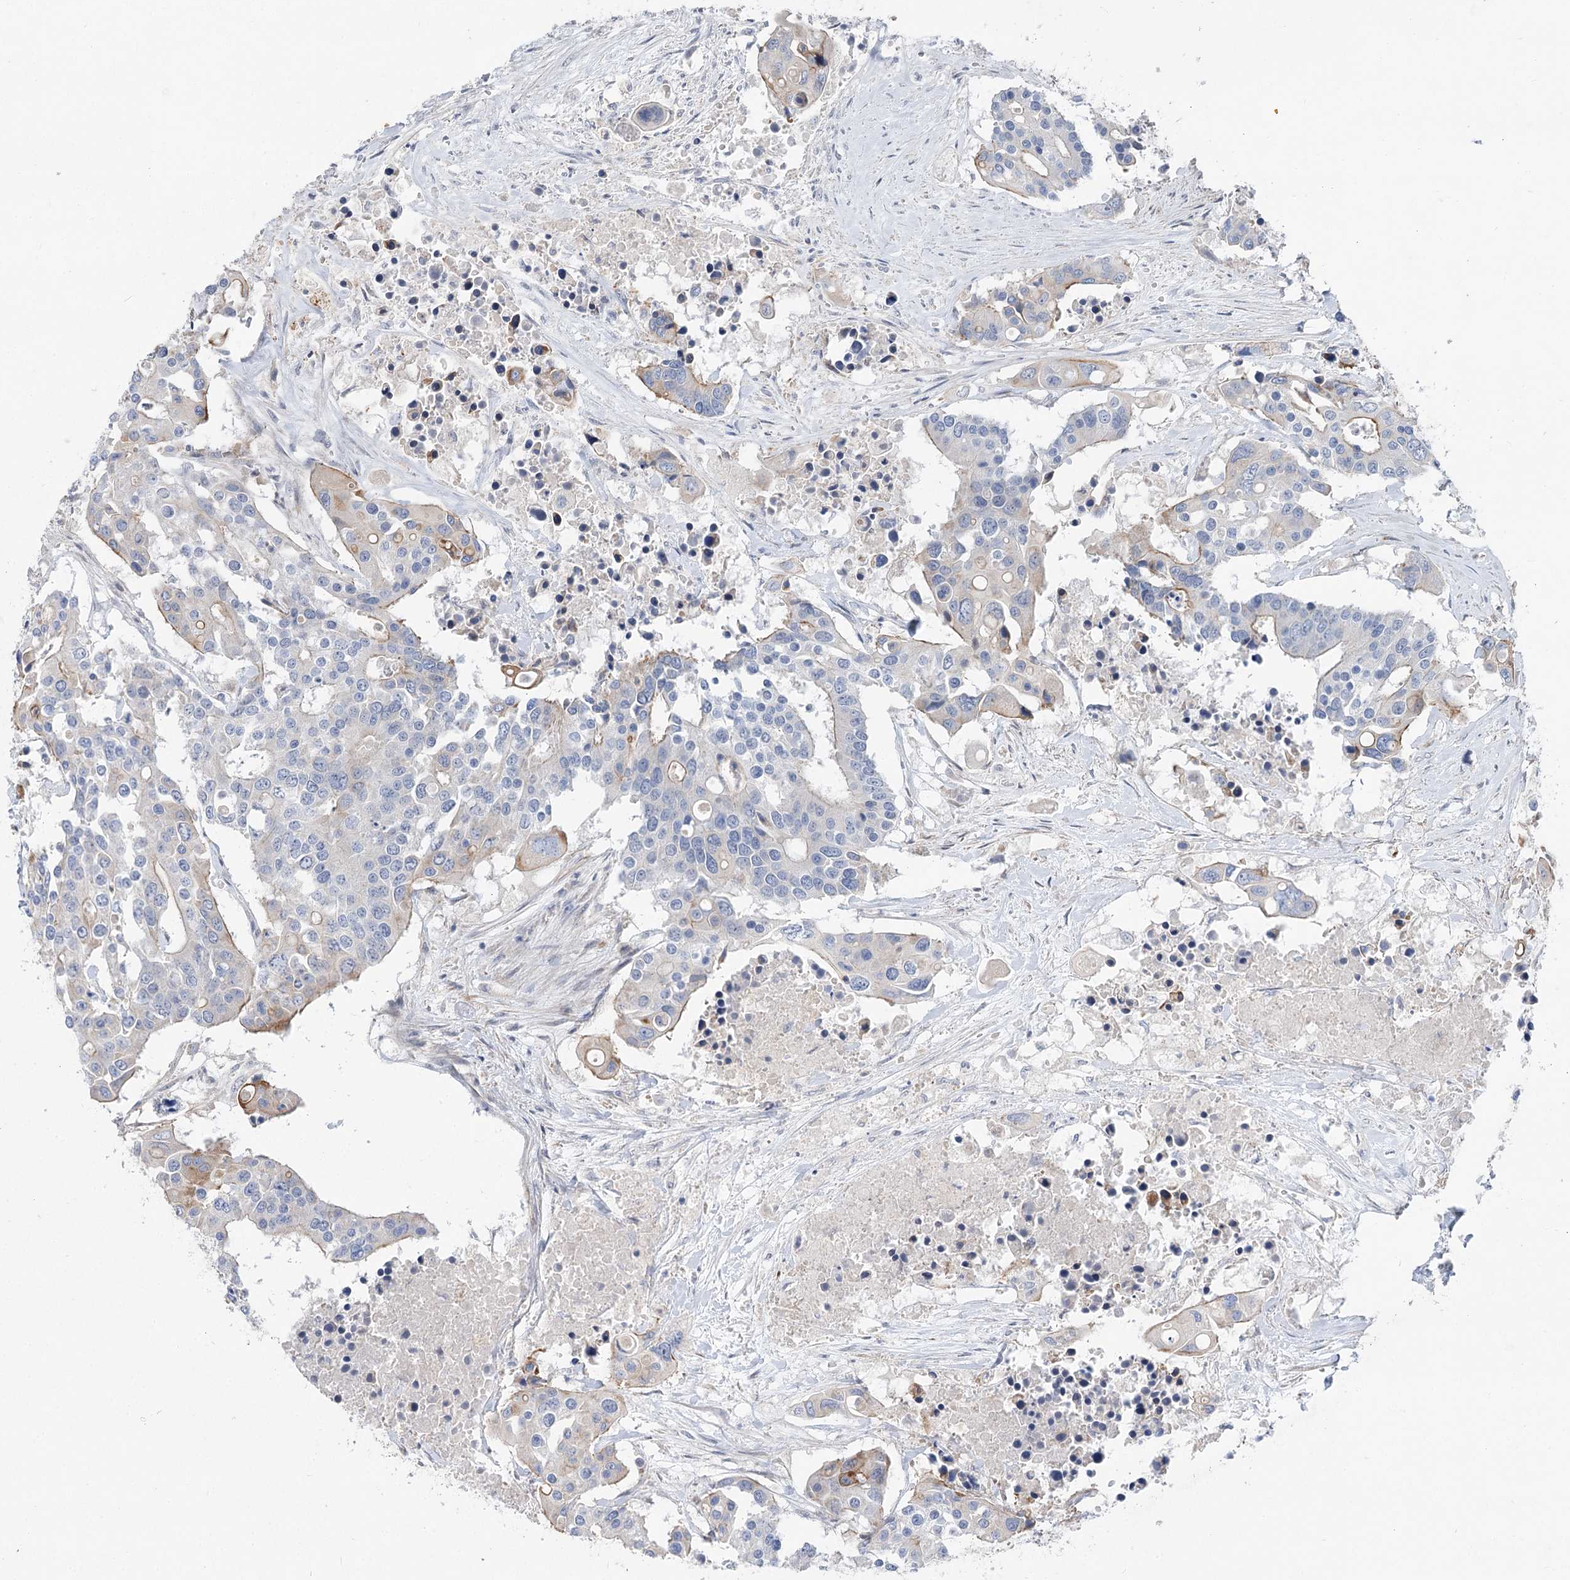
{"staining": {"intensity": "moderate", "quantity": "<25%", "location": "cytoplasmic/membranous"}, "tissue": "colorectal cancer", "cell_type": "Tumor cells", "image_type": "cancer", "snomed": [{"axis": "morphology", "description": "Adenocarcinoma, NOS"}, {"axis": "topography", "description": "Colon"}], "caption": "This is a histology image of immunohistochemistry (IHC) staining of adenocarcinoma (colorectal), which shows moderate expression in the cytoplasmic/membranous of tumor cells.", "gene": "SCN11A", "patient": {"sex": "male", "age": 77}}